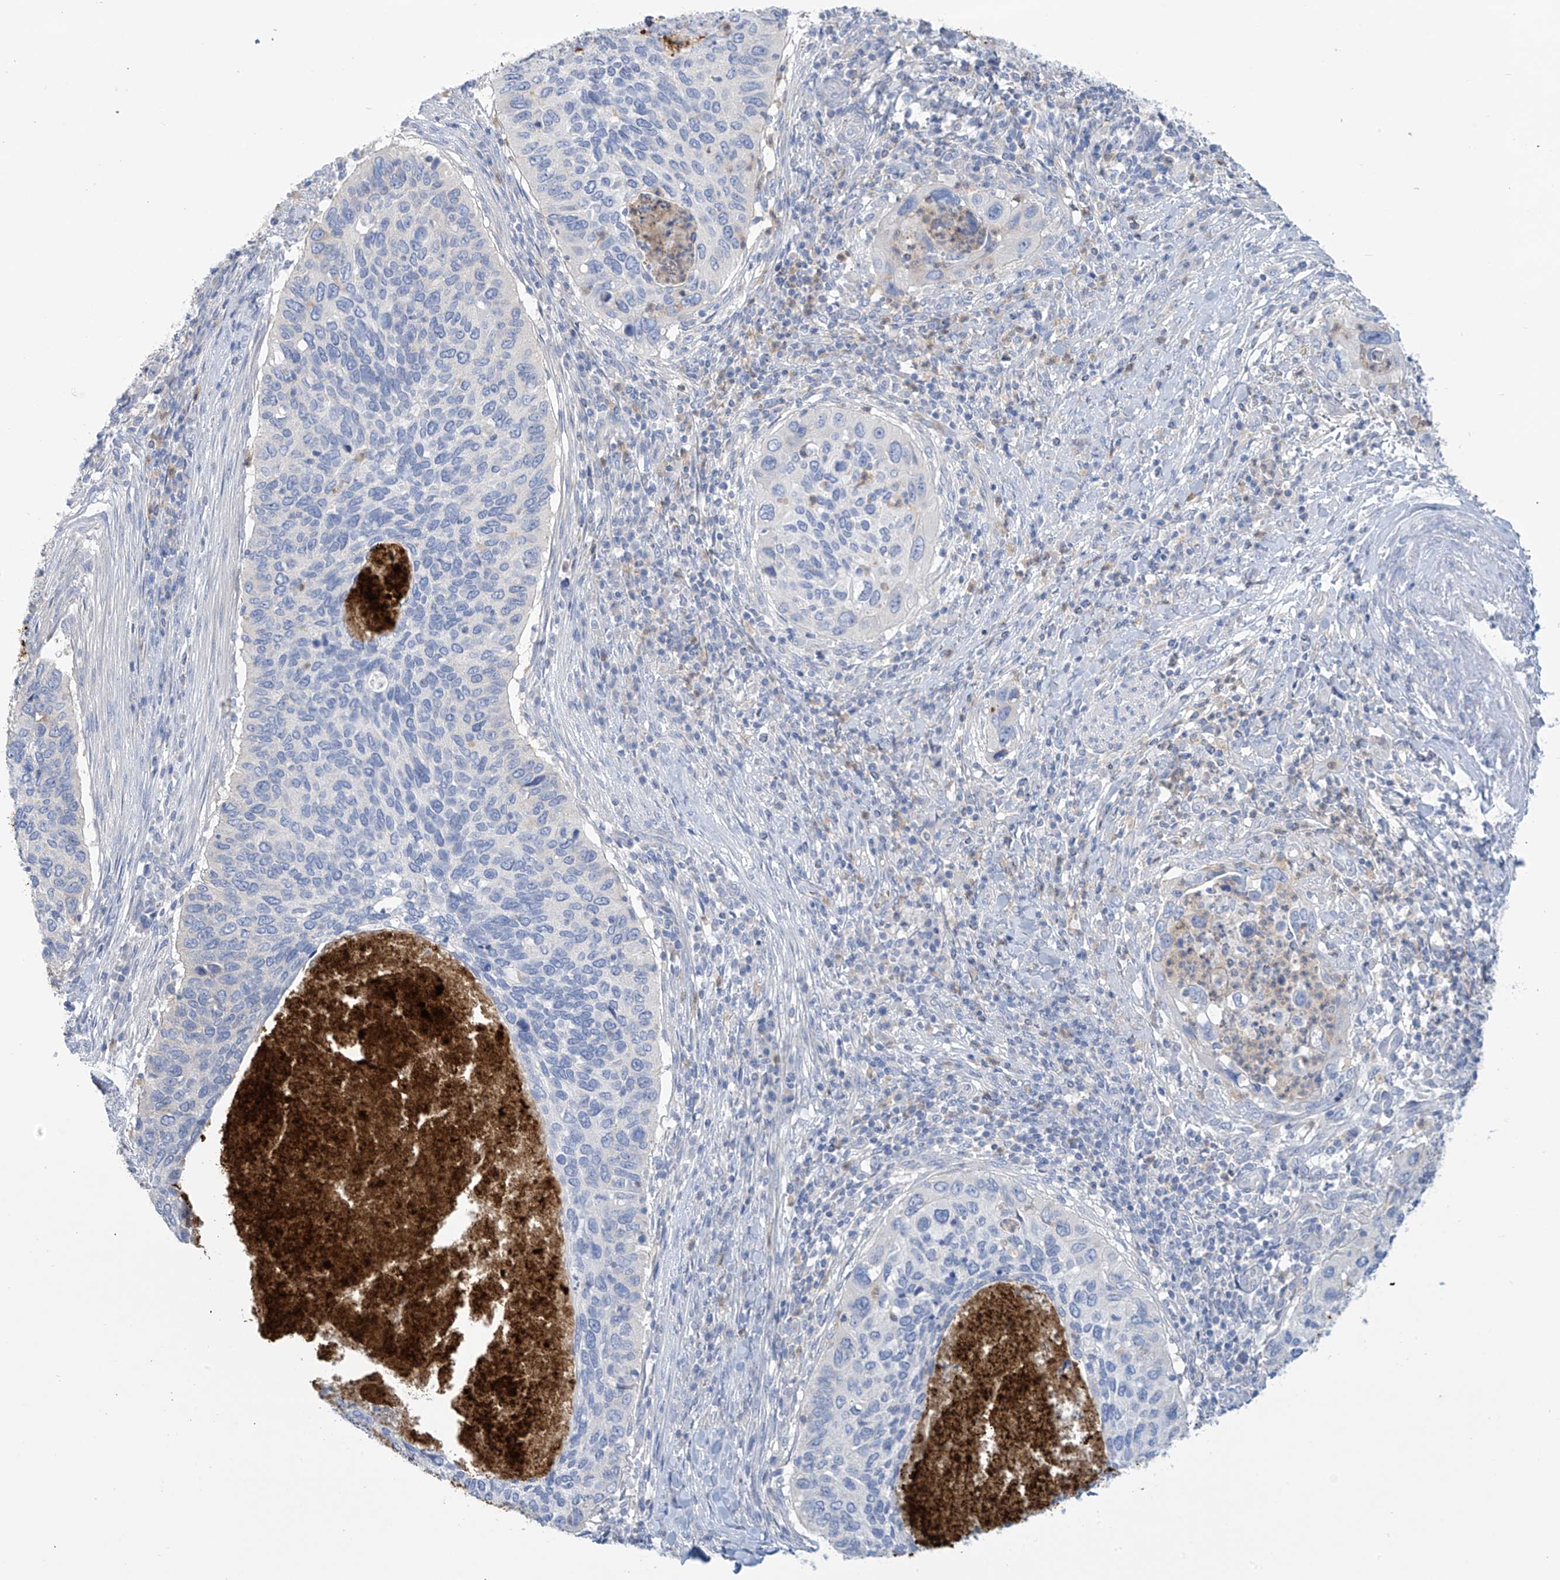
{"staining": {"intensity": "negative", "quantity": "none", "location": "none"}, "tissue": "cervical cancer", "cell_type": "Tumor cells", "image_type": "cancer", "snomed": [{"axis": "morphology", "description": "Squamous cell carcinoma, NOS"}, {"axis": "topography", "description": "Cervix"}], "caption": "This is an immunohistochemistry histopathology image of human squamous cell carcinoma (cervical). There is no expression in tumor cells.", "gene": "FABP2", "patient": {"sex": "female", "age": 38}}